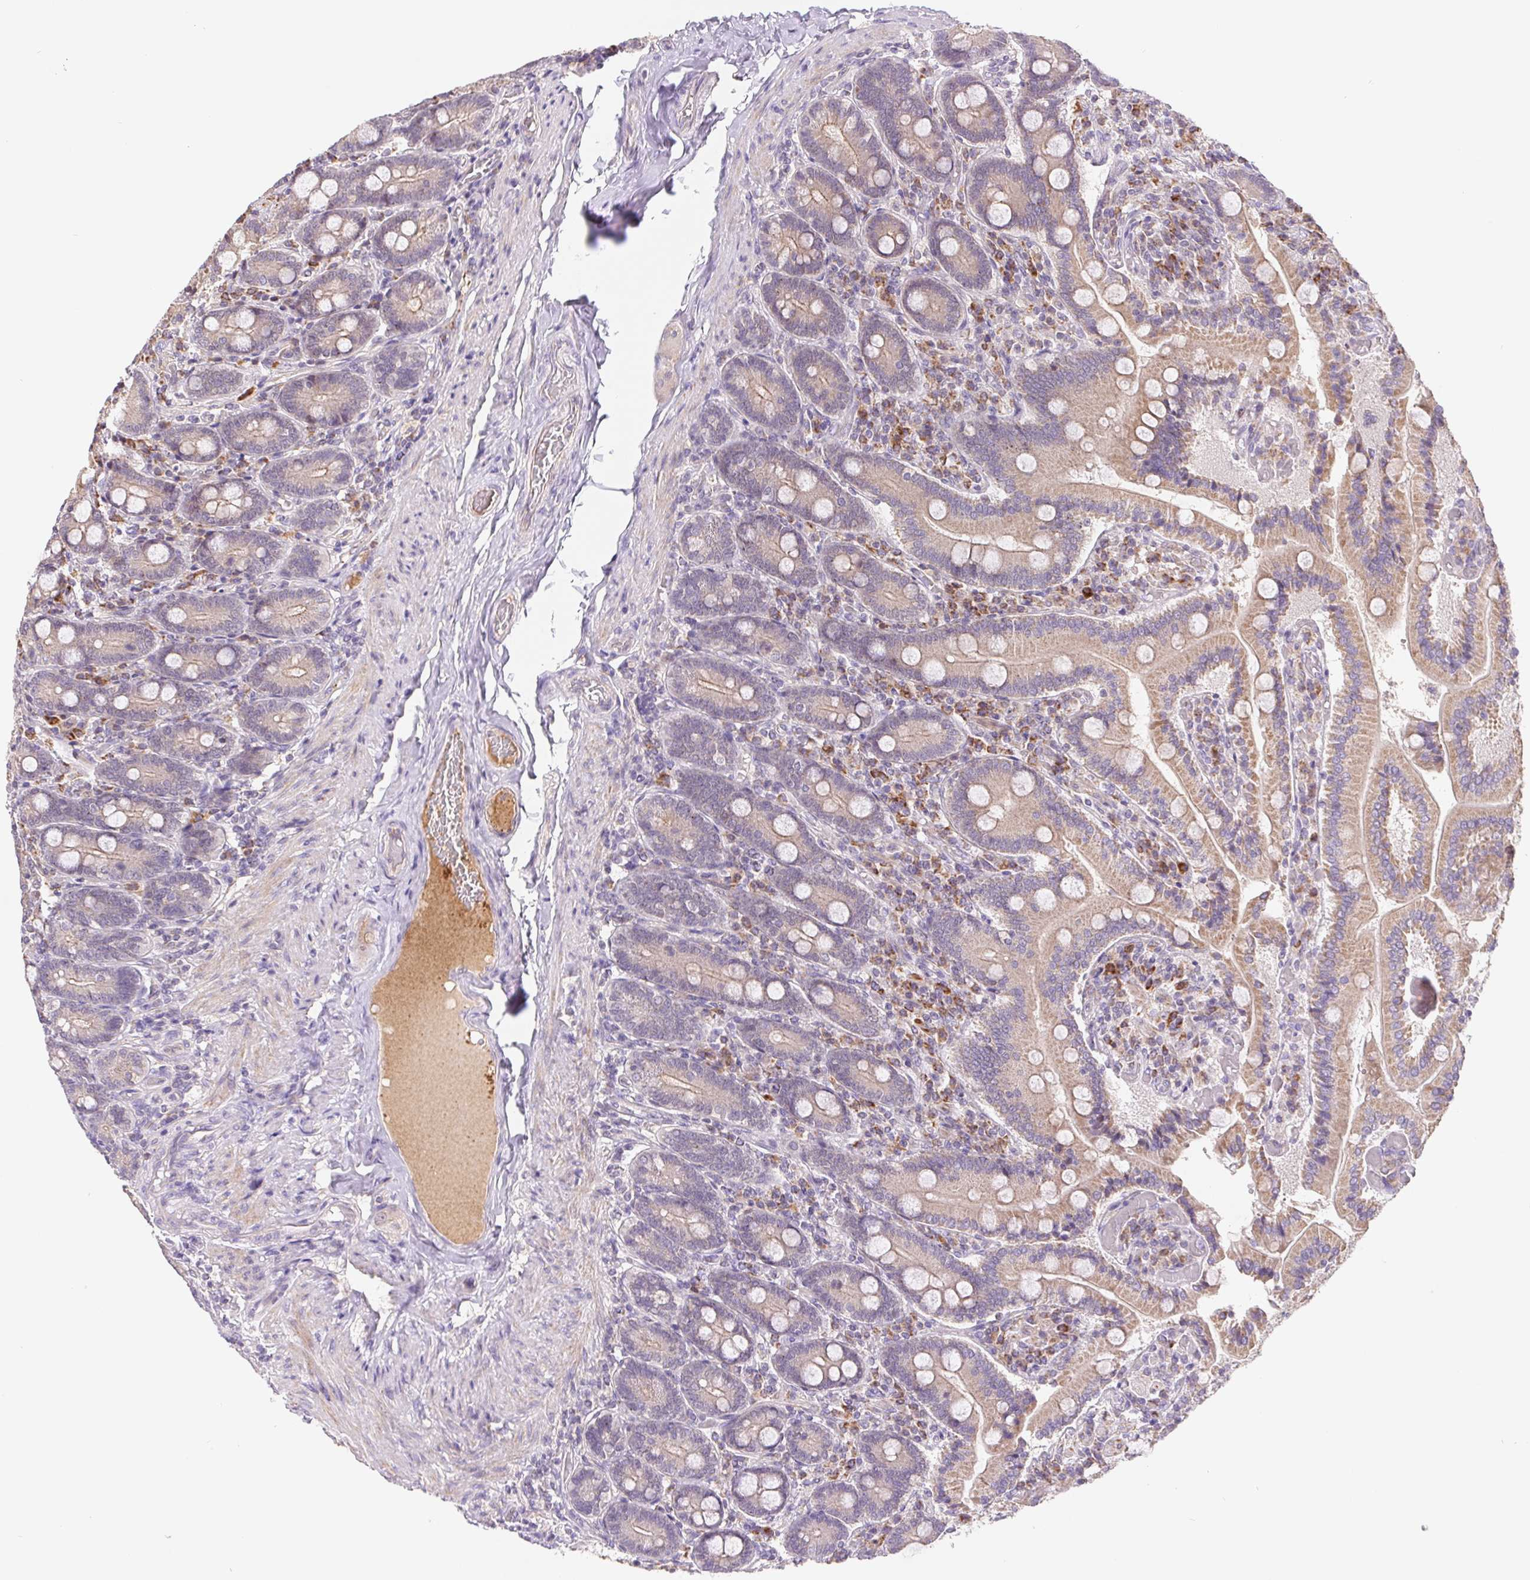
{"staining": {"intensity": "weak", "quantity": ">75%", "location": "cytoplasmic/membranous"}, "tissue": "duodenum", "cell_type": "Glandular cells", "image_type": "normal", "snomed": [{"axis": "morphology", "description": "Normal tissue, NOS"}, {"axis": "topography", "description": "Duodenum"}], "caption": "Duodenum stained with immunohistochemistry (IHC) displays weak cytoplasmic/membranous staining in approximately >75% of glandular cells. Nuclei are stained in blue.", "gene": "EMC6", "patient": {"sex": "female", "age": 62}}